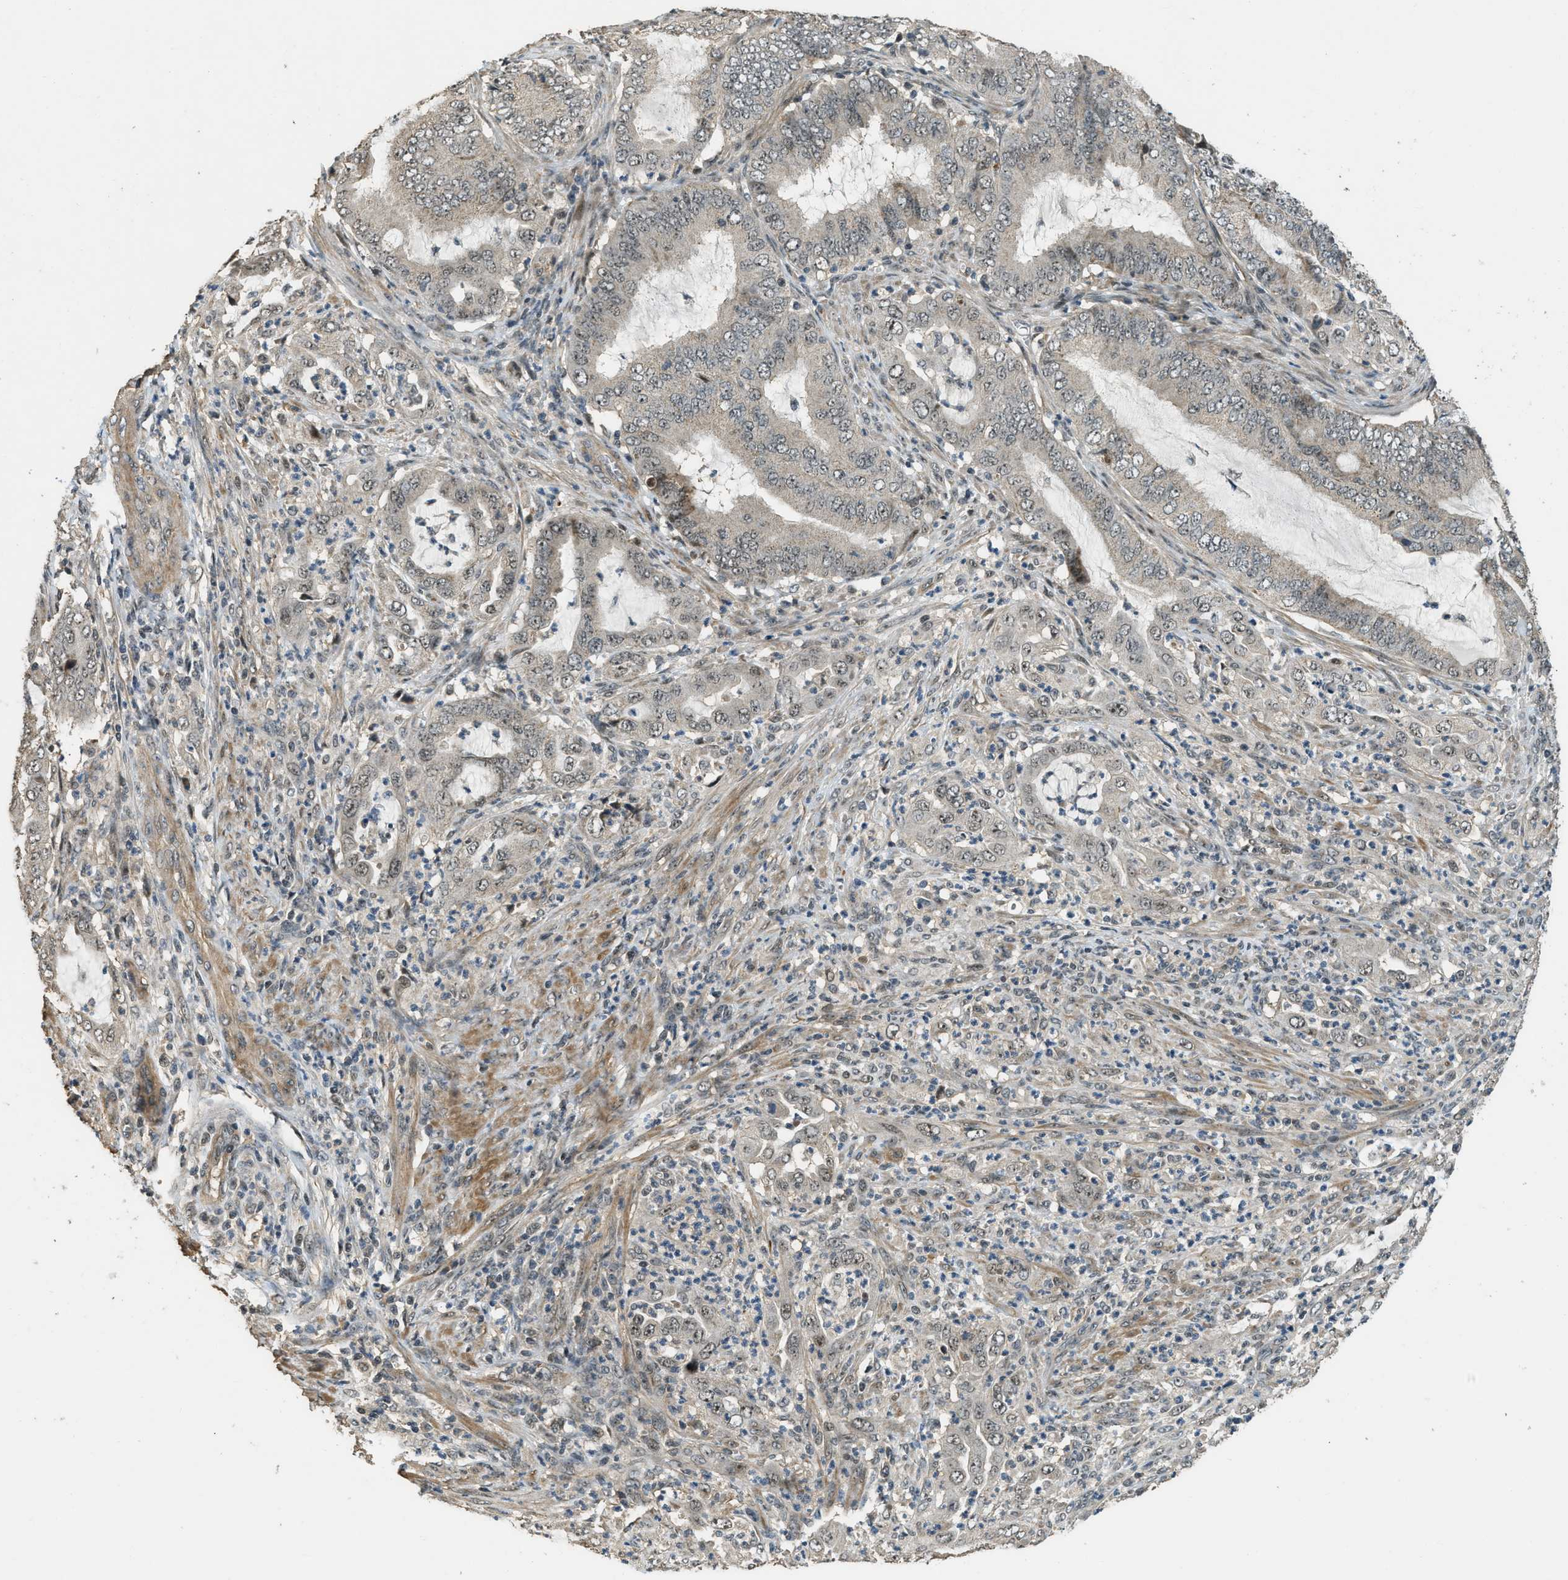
{"staining": {"intensity": "weak", "quantity": "25%-75%", "location": "nuclear"}, "tissue": "endometrial cancer", "cell_type": "Tumor cells", "image_type": "cancer", "snomed": [{"axis": "morphology", "description": "Adenocarcinoma, NOS"}, {"axis": "topography", "description": "Endometrium"}], "caption": "Immunohistochemical staining of adenocarcinoma (endometrial) demonstrates weak nuclear protein expression in about 25%-75% of tumor cells. Using DAB (brown) and hematoxylin (blue) stains, captured at high magnification using brightfield microscopy.", "gene": "MED21", "patient": {"sex": "female", "age": 70}}